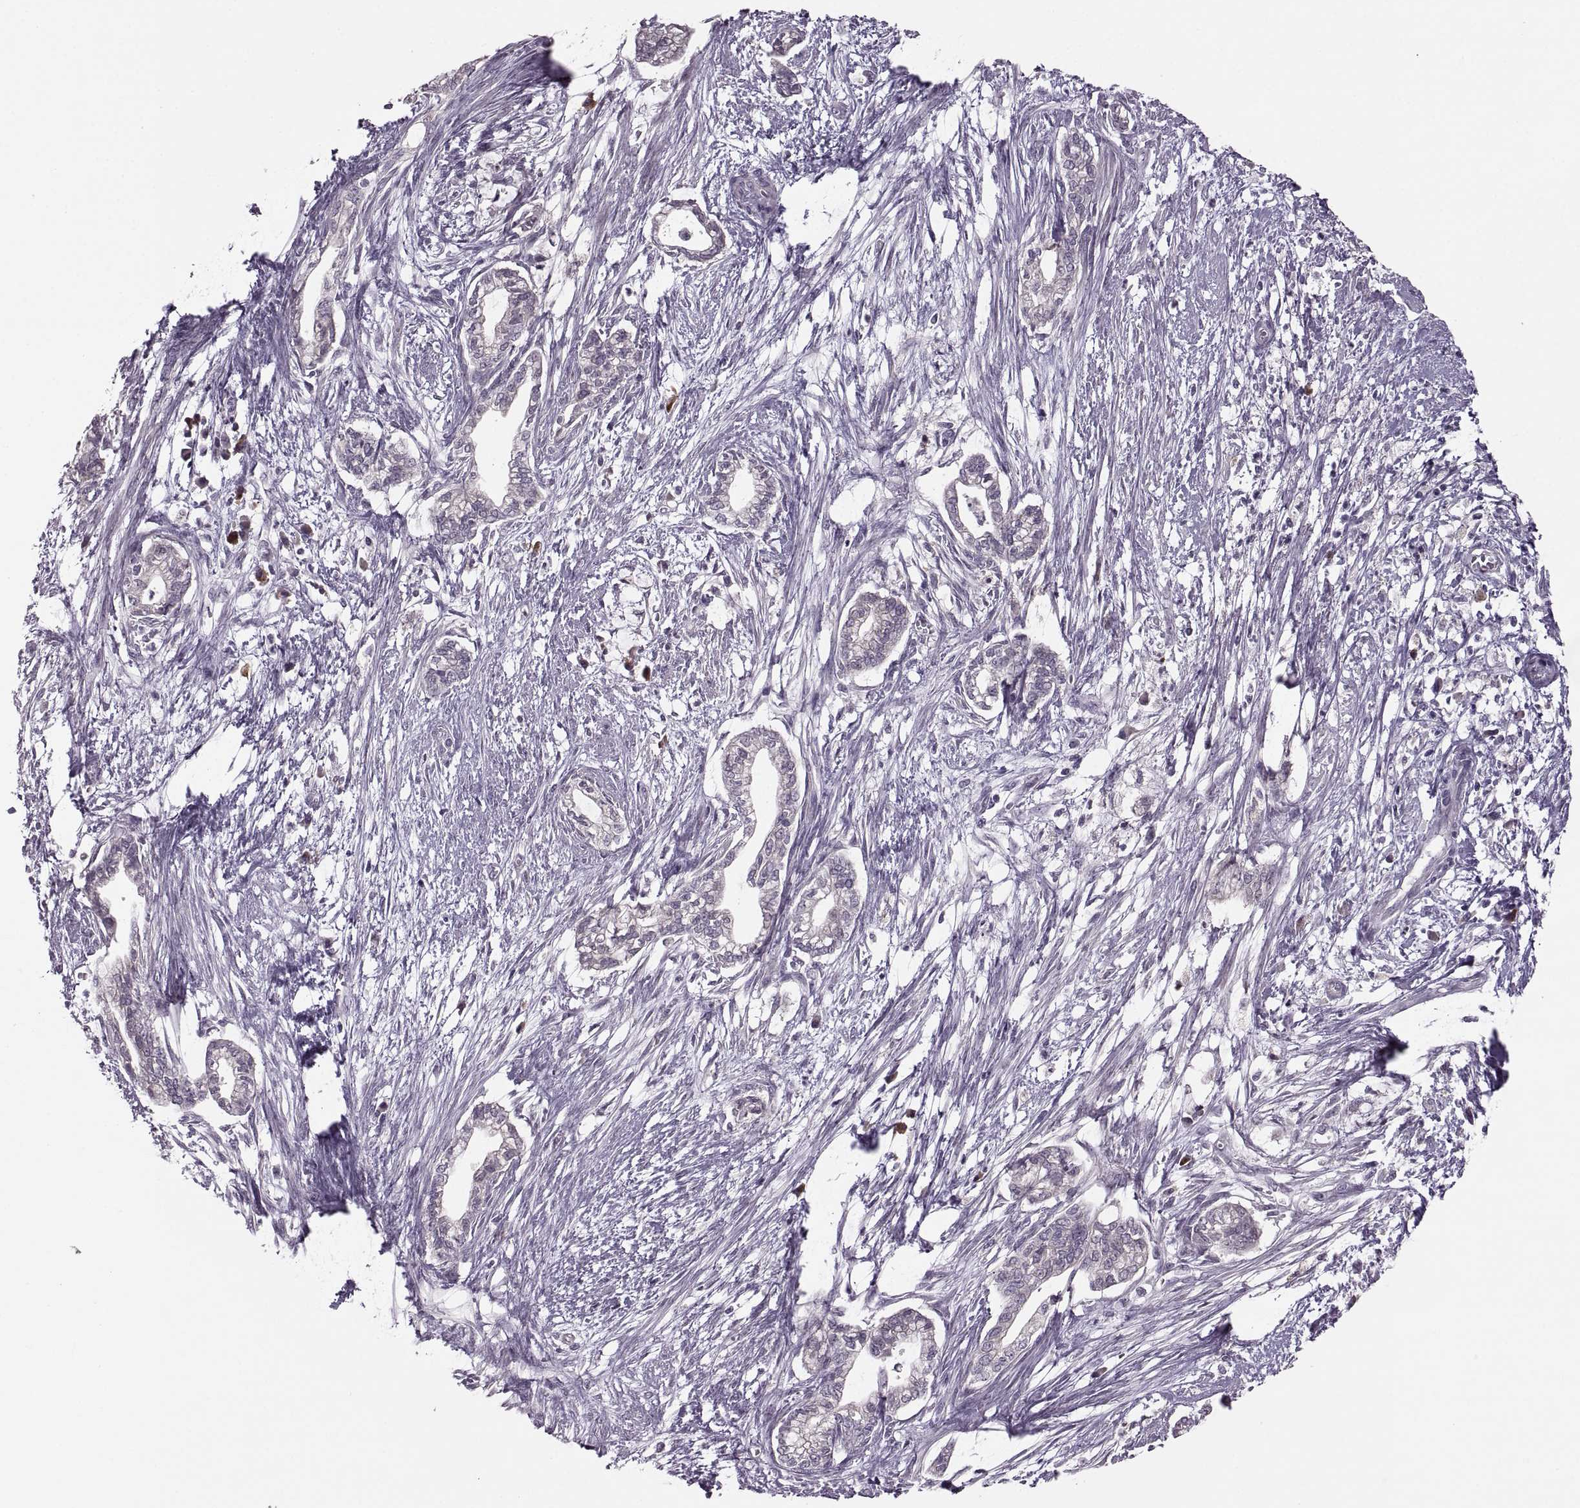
{"staining": {"intensity": "negative", "quantity": "none", "location": "none"}, "tissue": "cervical cancer", "cell_type": "Tumor cells", "image_type": "cancer", "snomed": [{"axis": "morphology", "description": "Adenocarcinoma, NOS"}, {"axis": "topography", "description": "Cervix"}], "caption": "The photomicrograph demonstrates no staining of tumor cells in cervical cancer (adenocarcinoma). (Brightfield microscopy of DAB IHC at high magnification).", "gene": "H2AP", "patient": {"sex": "female", "age": 62}}